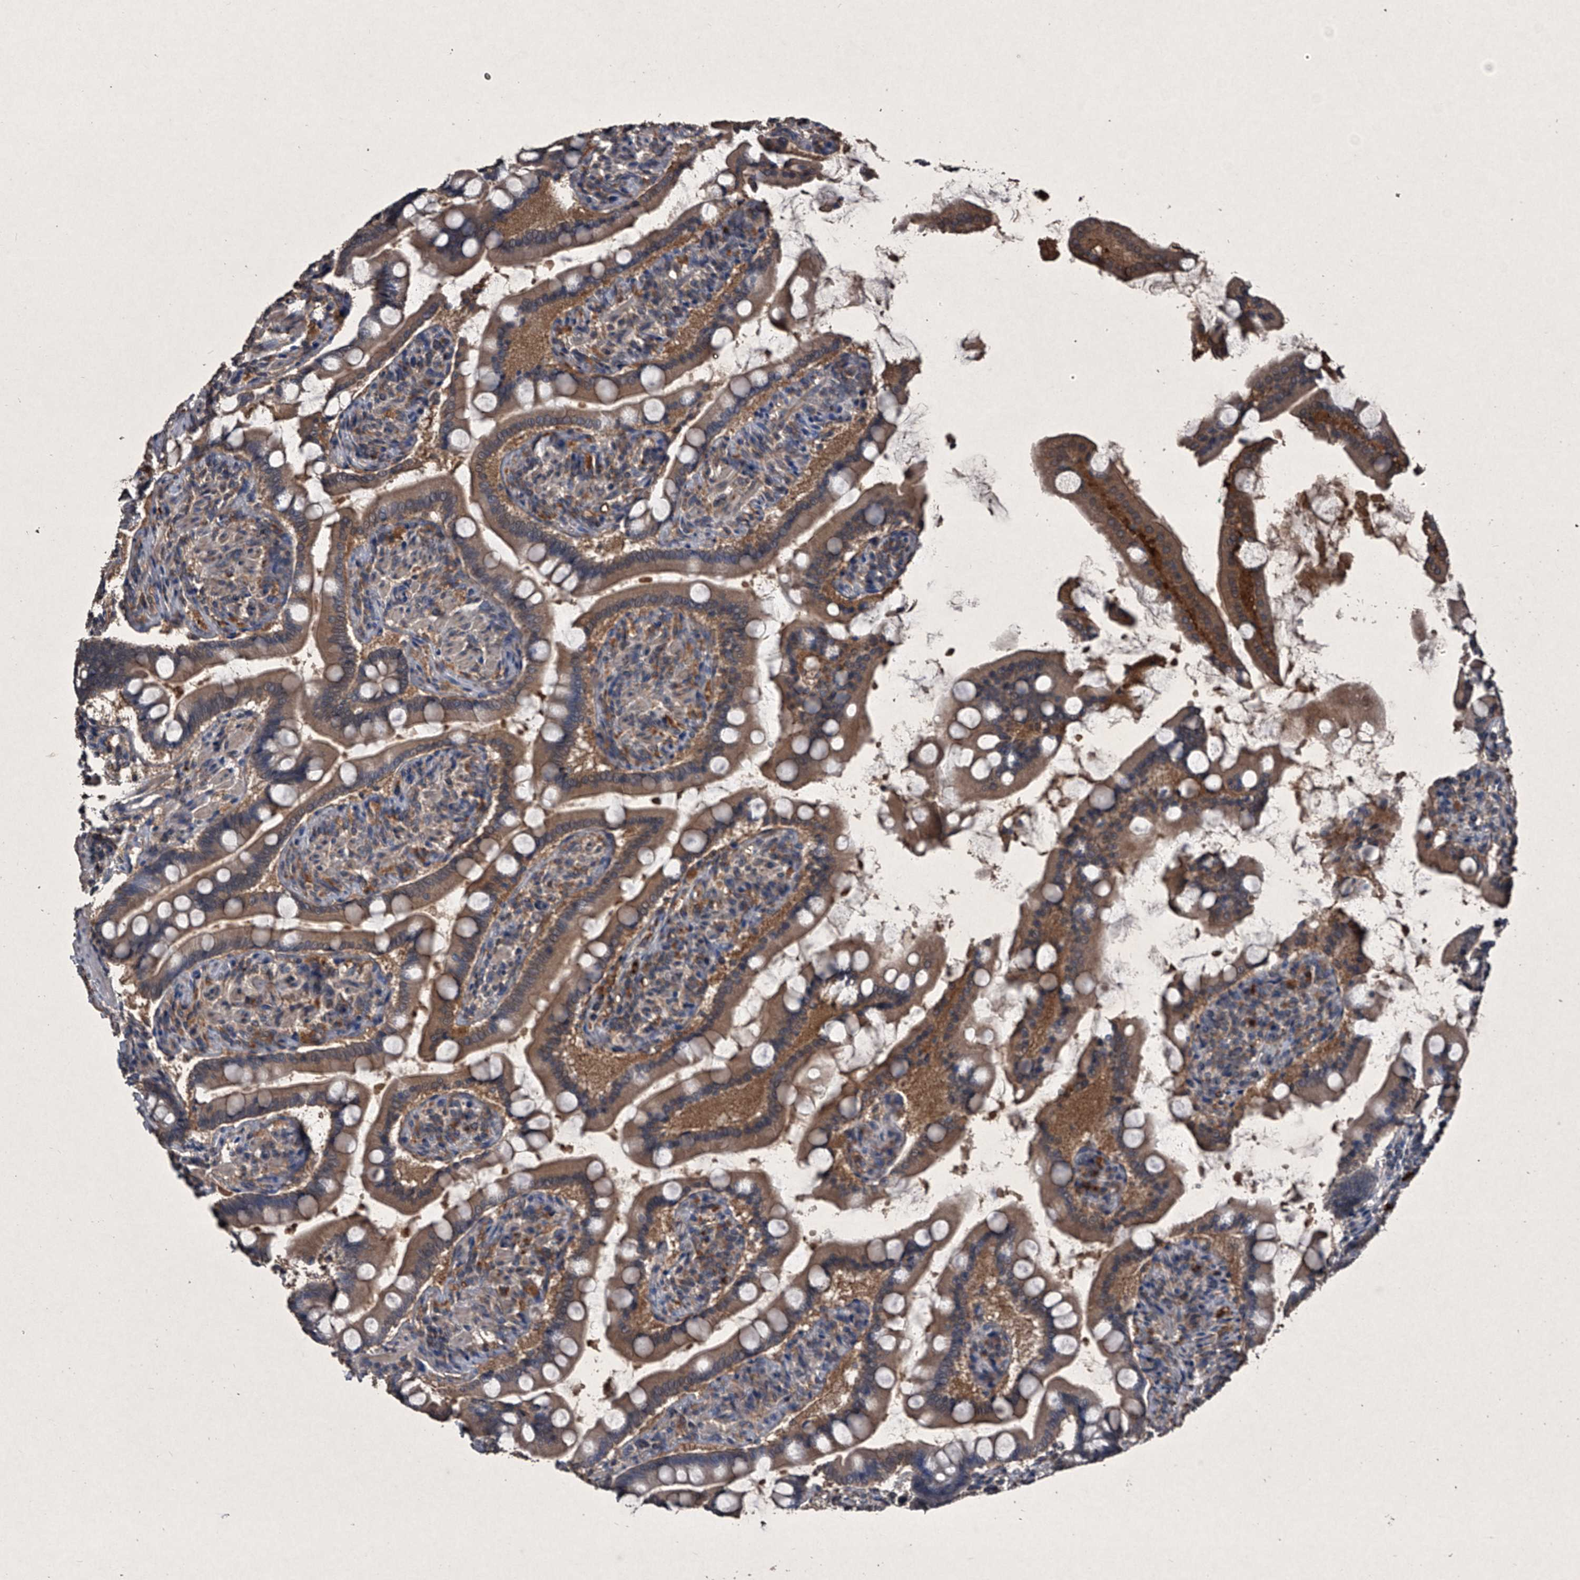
{"staining": {"intensity": "weak", "quantity": "25%-75%", "location": "cytoplasmic/membranous"}, "tissue": "small intestine", "cell_type": "Glandular cells", "image_type": "normal", "snomed": [{"axis": "morphology", "description": "Normal tissue, NOS"}, {"axis": "topography", "description": "Small intestine"}], "caption": "The photomicrograph reveals immunohistochemical staining of normal small intestine. There is weak cytoplasmic/membranous staining is present in approximately 25%-75% of glandular cells. (Brightfield microscopy of DAB IHC at high magnification).", "gene": "MAPKAP1", "patient": {"sex": "male", "age": 41}}